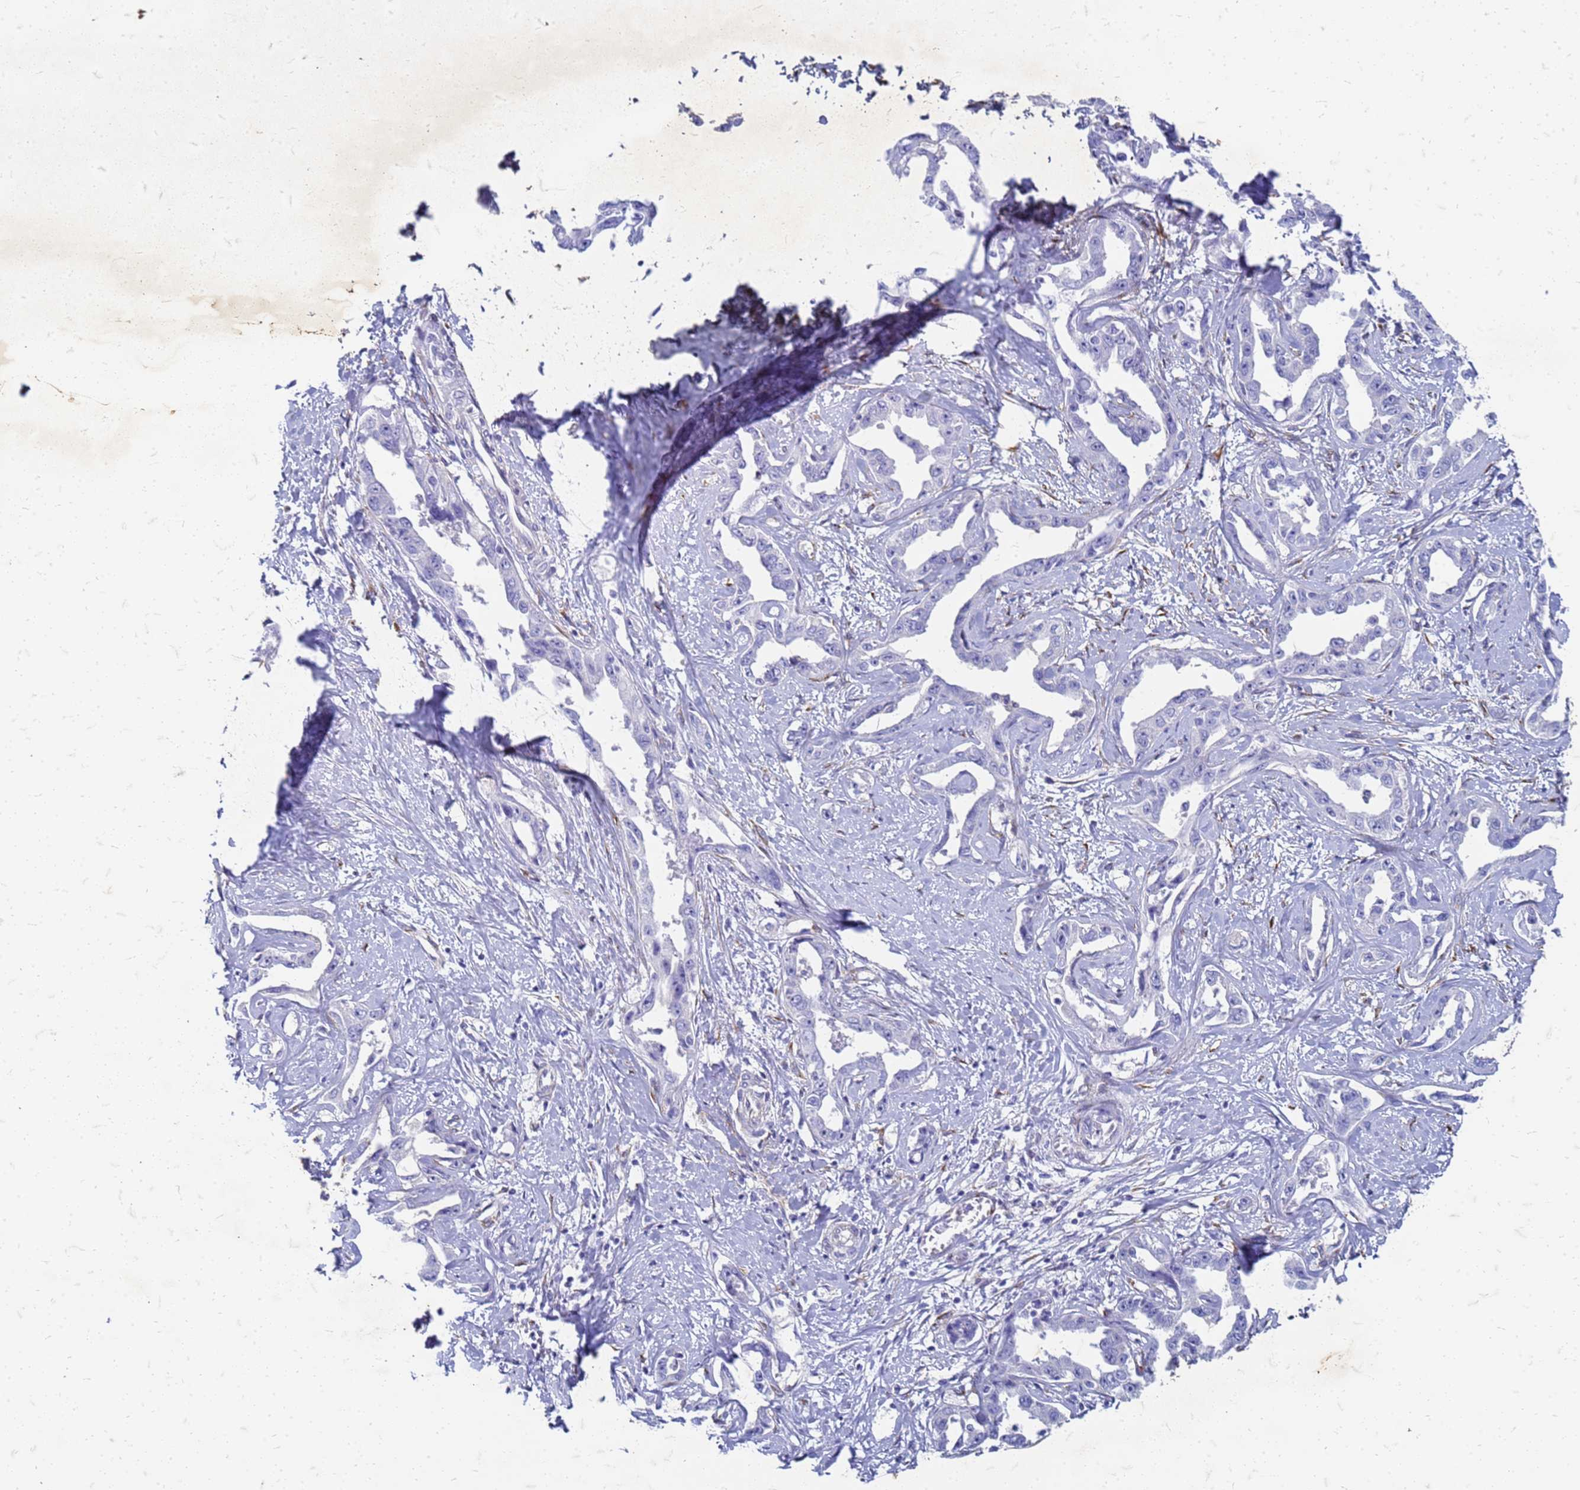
{"staining": {"intensity": "negative", "quantity": "none", "location": "none"}, "tissue": "liver cancer", "cell_type": "Tumor cells", "image_type": "cancer", "snomed": [{"axis": "morphology", "description": "Cholangiocarcinoma"}, {"axis": "topography", "description": "Liver"}], "caption": "Tumor cells show no significant protein positivity in liver cholangiocarcinoma.", "gene": "TRIM64B", "patient": {"sex": "male", "age": 59}}